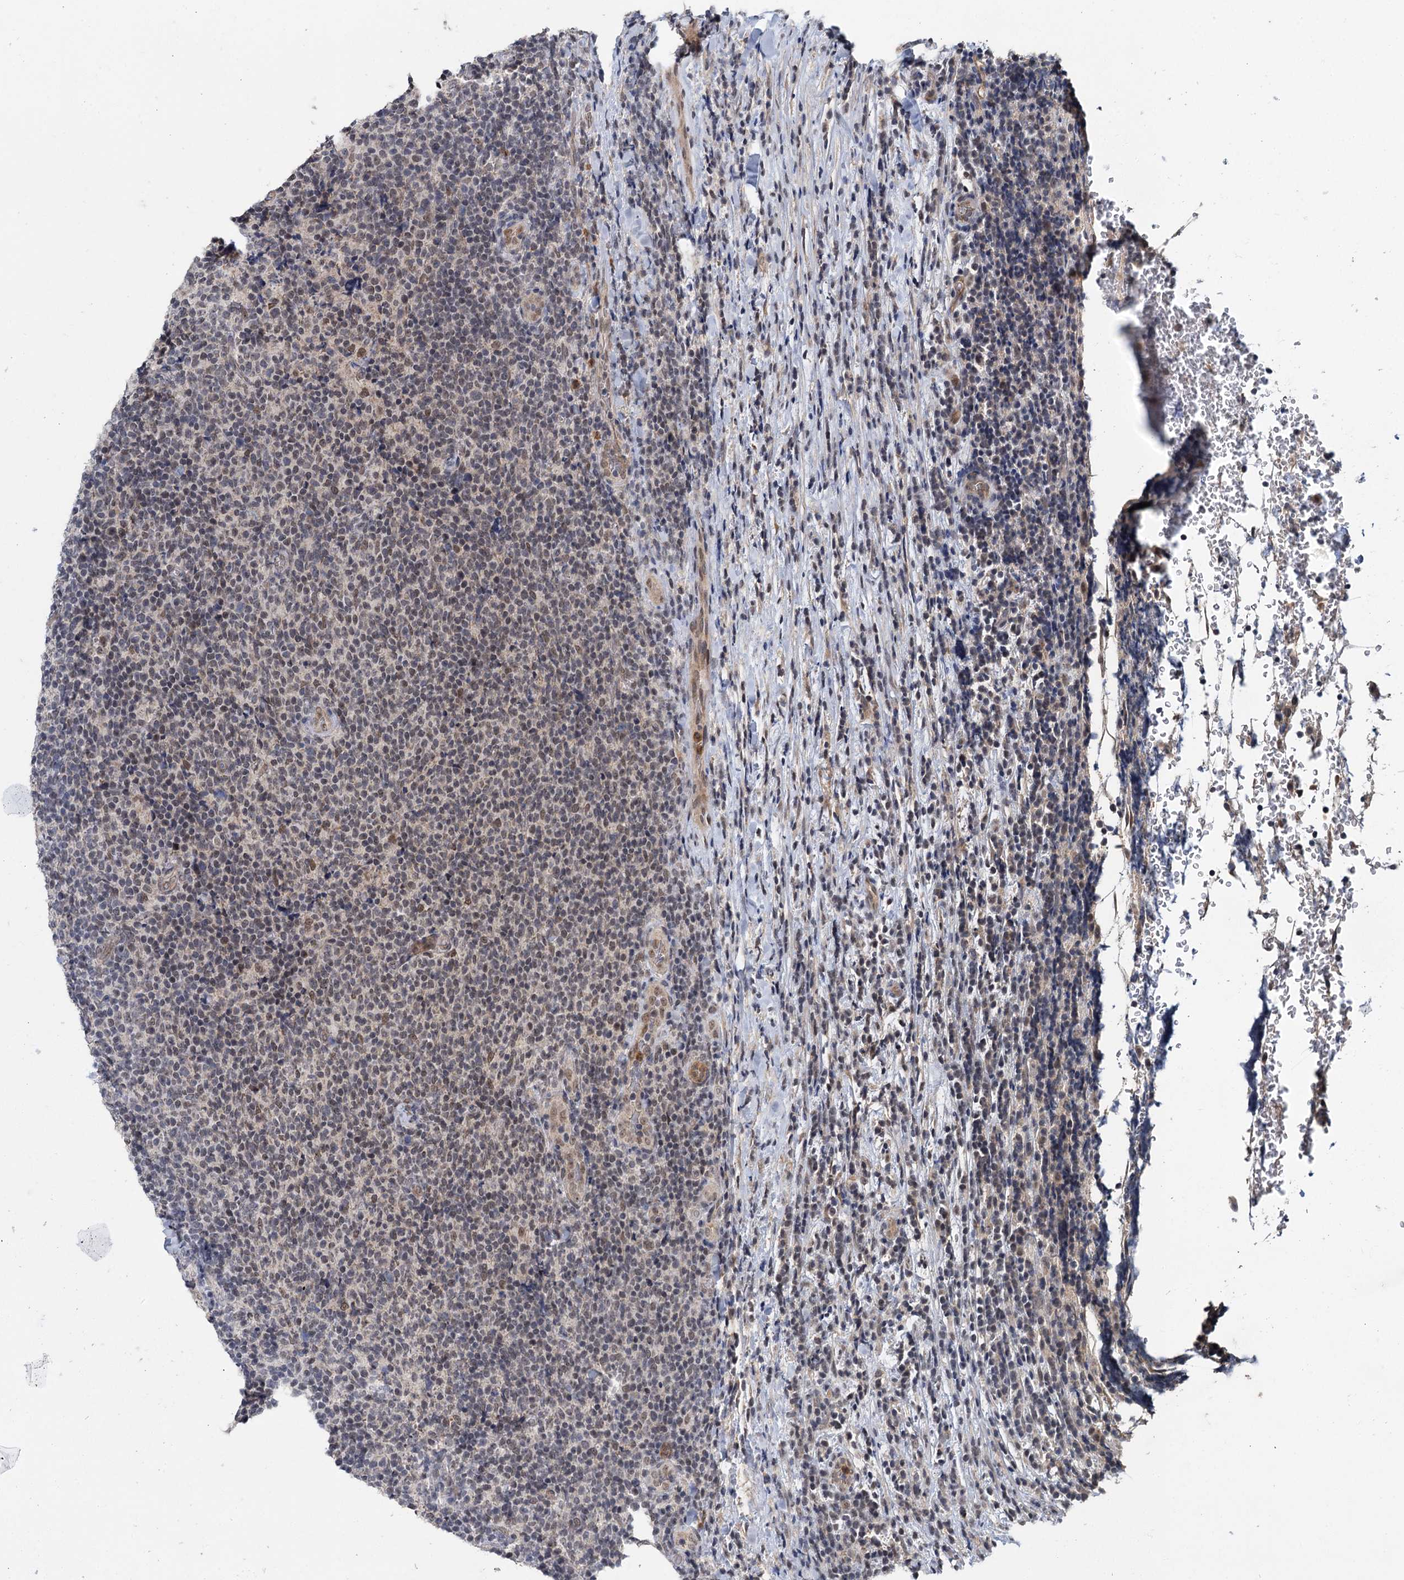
{"staining": {"intensity": "weak", "quantity": "25%-75%", "location": "nuclear"}, "tissue": "lymphoma", "cell_type": "Tumor cells", "image_type": "cancer", "snomed": [{"axis": "morphology", "description": "Malignant lymphoma, non-Hodgkin's type, Low grade"}, {"axis": "topography", "description": "Lymph node"}], "caption": "High-power microscopy captured an immunohistochemistry photomicrograph of low-grade malignant lymphoma, non-Hodgkin's type, revealing weak nuclear staining in about 25%-75% of tumor cells. The protein of interest is shown in brown color, while the nuclei are stained blue.", "gene": "KANSL2", "patient": {"sex": "male", "age": 66}}